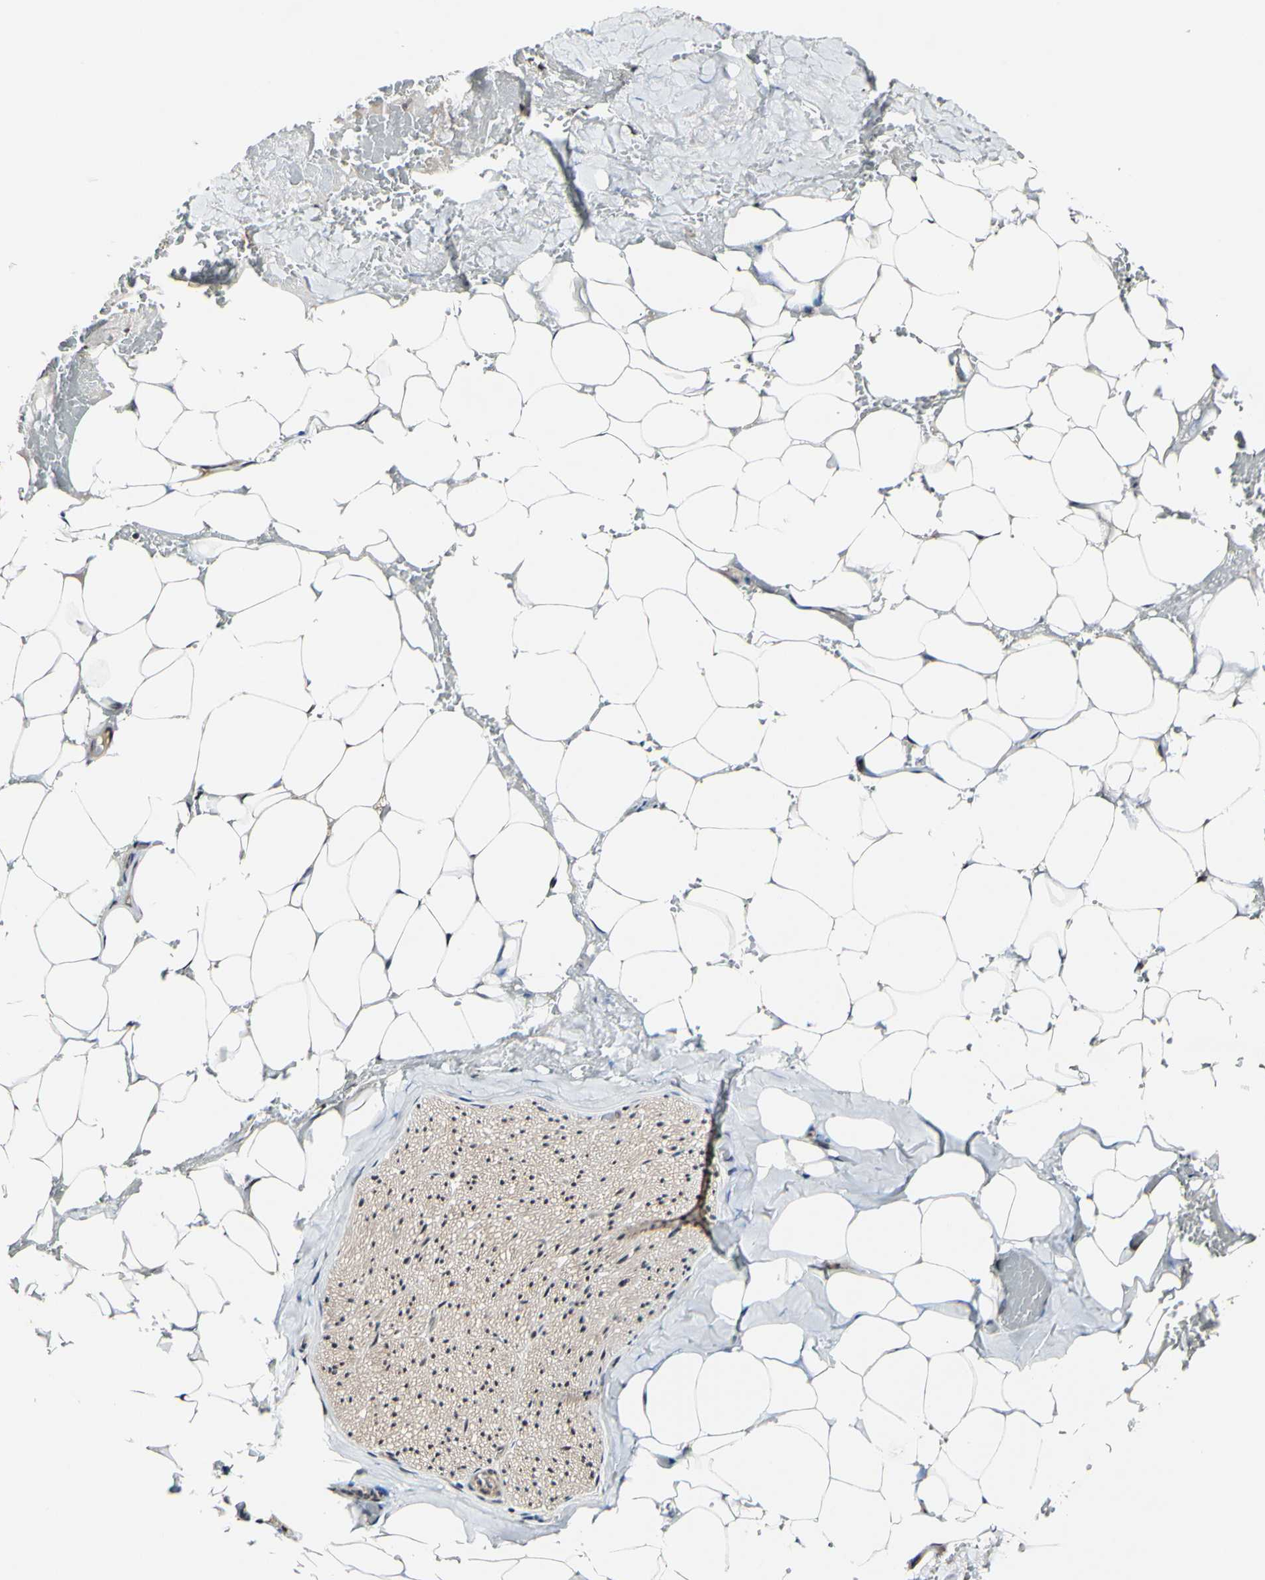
{"staining": {"intensity": "weak", "quantity": ">75%", "location": "cytoplasmic/membranous"}, "tissue": "adipose tissue", "cell_type": "Adipocytes", "image_type": "normal", "snomed": [{"axis": "morphology", "description": "Normal tissue, NOS"}, {"axis": "topography", "description": "Peripheral nerve tissue"}], "caption": "Immunohistochemistry (IHC) of normal adipose tissue exhibits low levels of weak cytoplasmic/membranous staining in about >75% of adipocytes. The staining is performed using DAB brown chromogen to label protein expression. The nuclei are counter-stained blue using hematoxylin.", "gene": "PSMD10", "patient": {"sex": "male", "age": 70}}